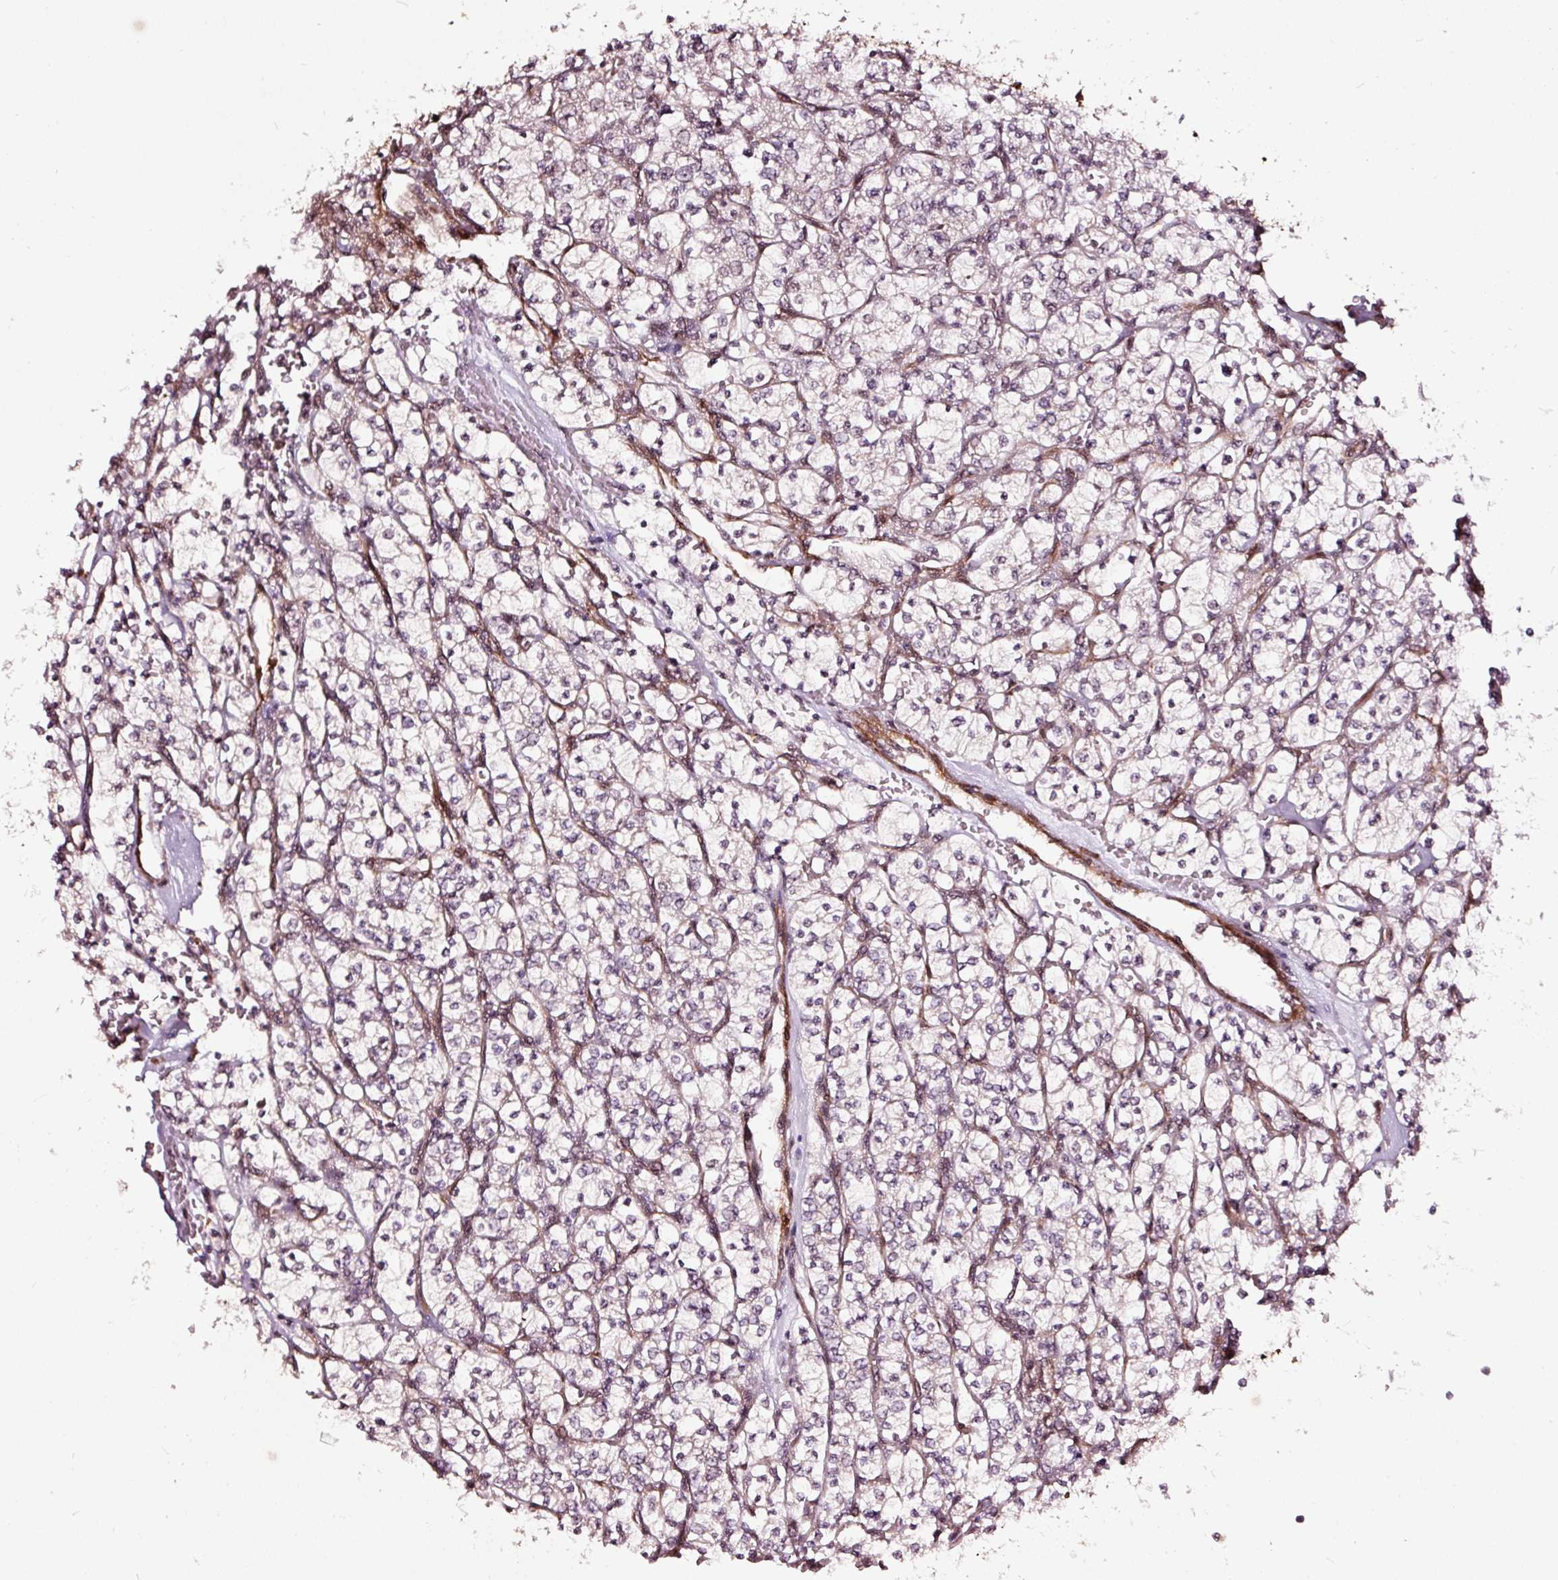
{"staining": {"intensity": "weak", "quantity": "<25%", "location": "nuclear"}, "tissue": "renal cancer", "cell_type": "Tumor cells", "image_type": "cancer", "snomed": [{"axis": "morphology", "description": "Adenocarcinoma, NOS"}, {"axis": "topography", "description": "Kidney"}], "caption": "Immunohistochemical staining of human renal adenocarcinoma displays no significant staining in tumor cells.", "gene": "TPM1", "patient": {"sex": "female", "age": 64}}